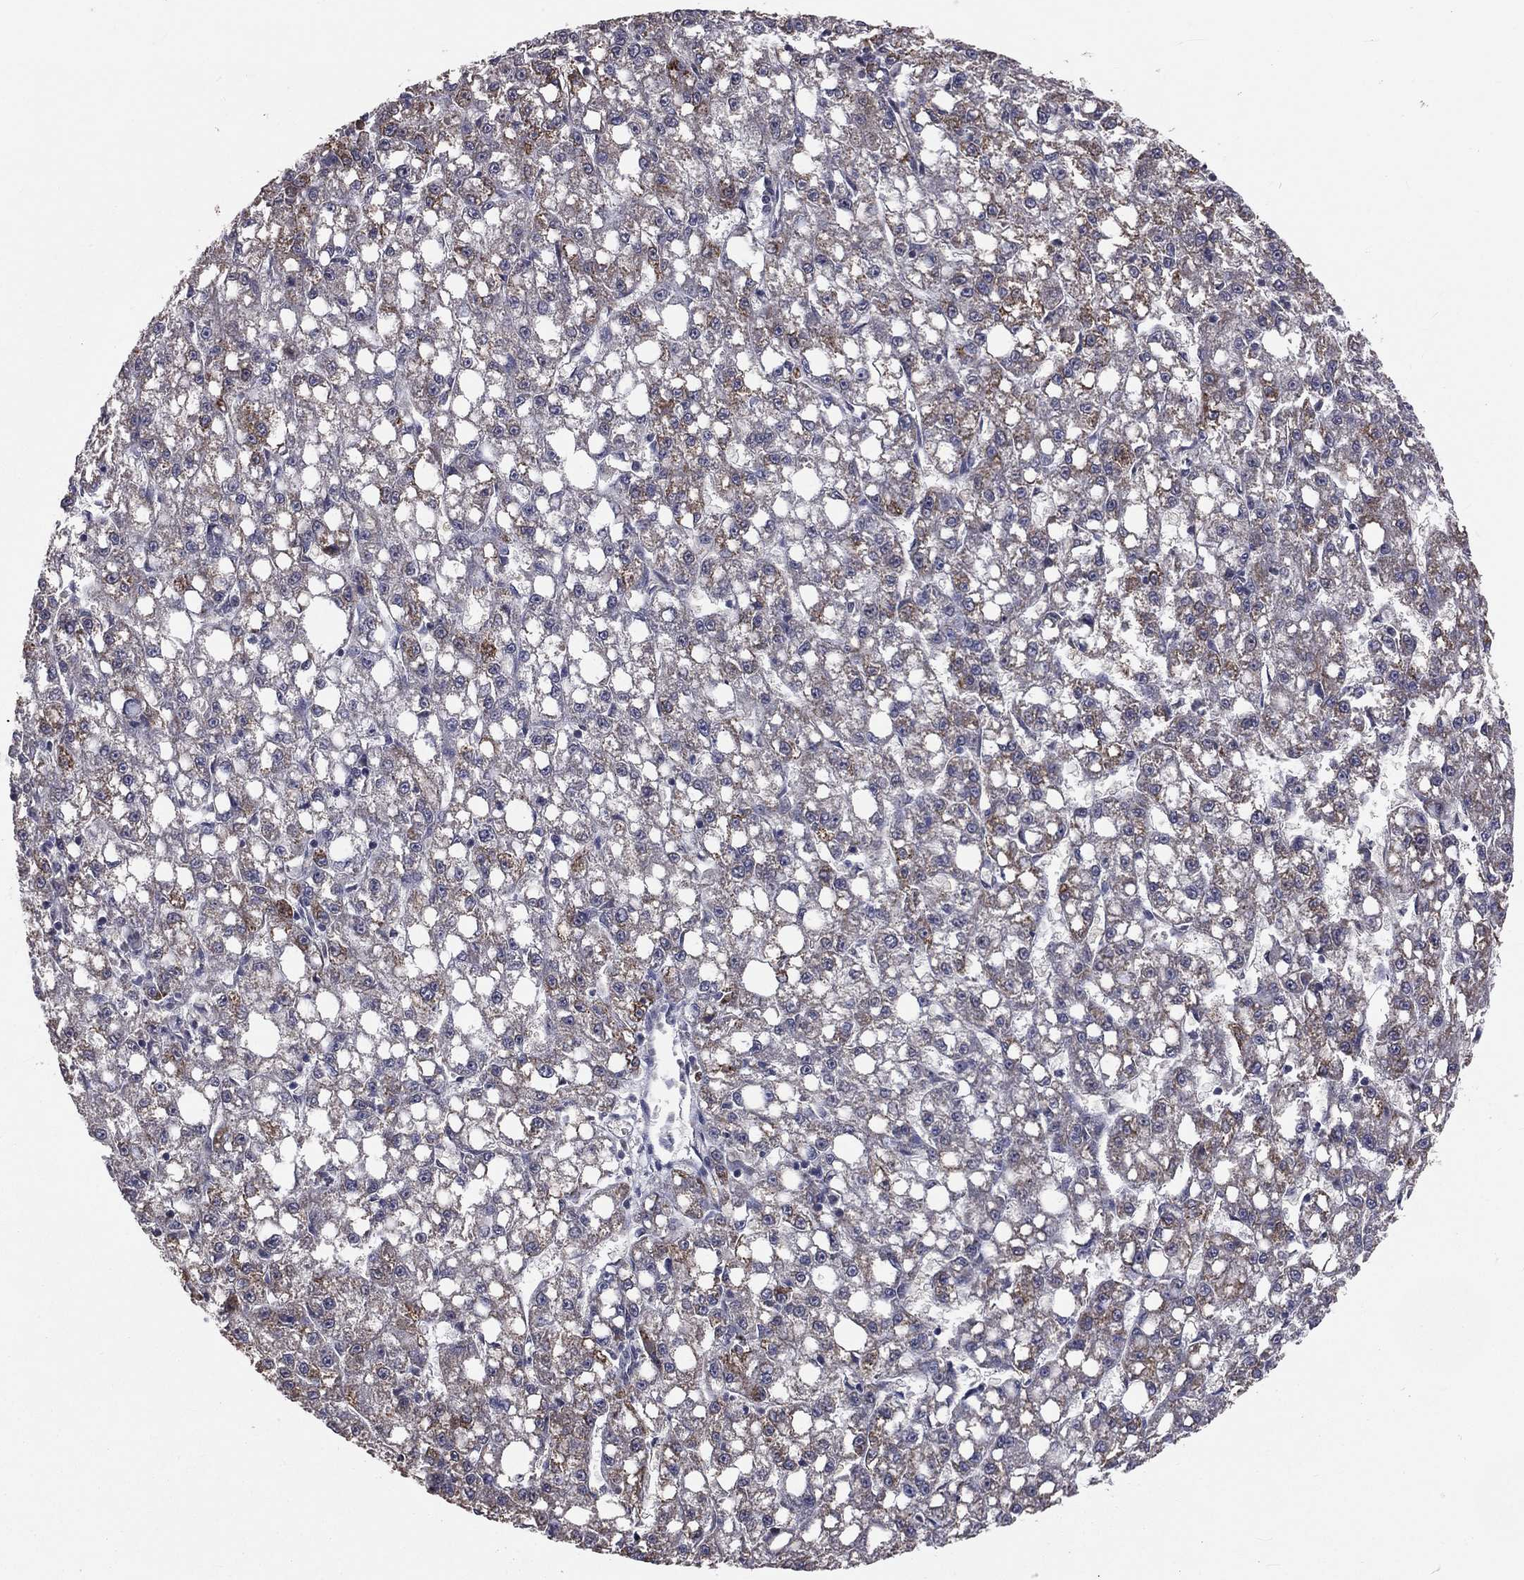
{"staining": {"intensity": "moderate", "quantity": "<25%", "location": "cytoplasmic/membranous"}, "tissue": "liver cancer", "cell_type": "Tumor cells", "image_type": "cancer", "snomed": [{"axis": "morphology", "description": "Carcinoma, Hepatocellular, NOS"}, {"axis": "topography", "description": "Liver"}], "caption": "Liver cancer tissue demonstrates moderate cytoplasmic/membranous staining in approximately <25% of tumor cells, visualized by immunohistochemistry. Nuclei are stained in blue.", "gene": "MRPL46", "patient": {"sex": "female", "age": 65}}